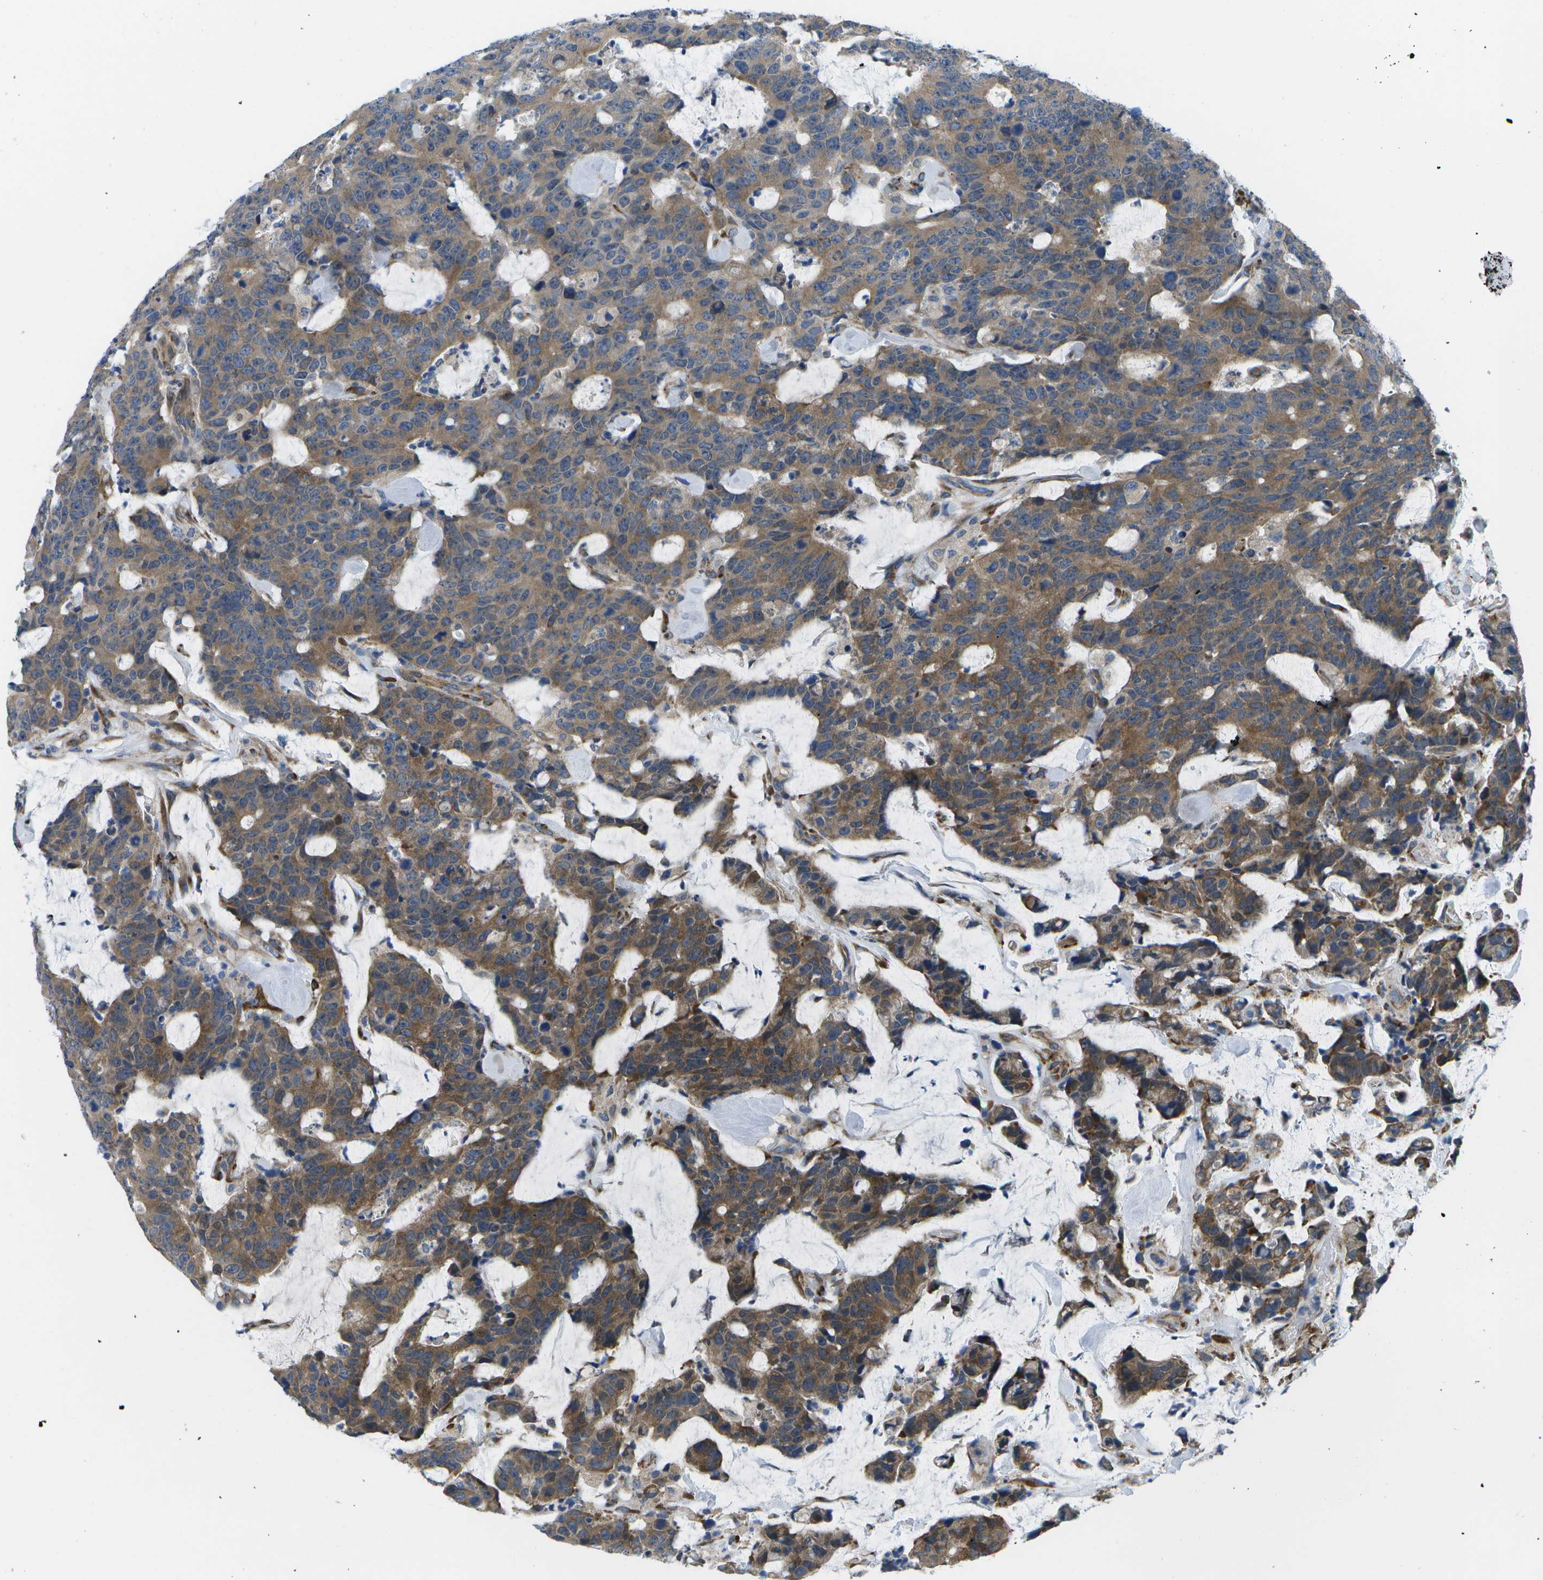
{"staining": {"intensity": "moderate", "quantity": ">75%", "location": "cytoplasmic/membranous"}, "tissue": "colorectal cancer", "cell_type": "Tumor cells", "image_type": "cancer", "snomed": [{"axis": "morphology", "description": "Adenocarcinoma, NOS"}, {"axis": "topography", "description": "Colon"}], "caption": "This histopathology image shows colorectal cancer (adenocarcinoma) stained with IHC to label a protein in brown. The cytoplasmic/membranous of tumor cells show moderate positivity for the protein. Nuclei are counter-stained blue.", "gene": "P3H1", "patient": {"sex": "female", "age": 86}}